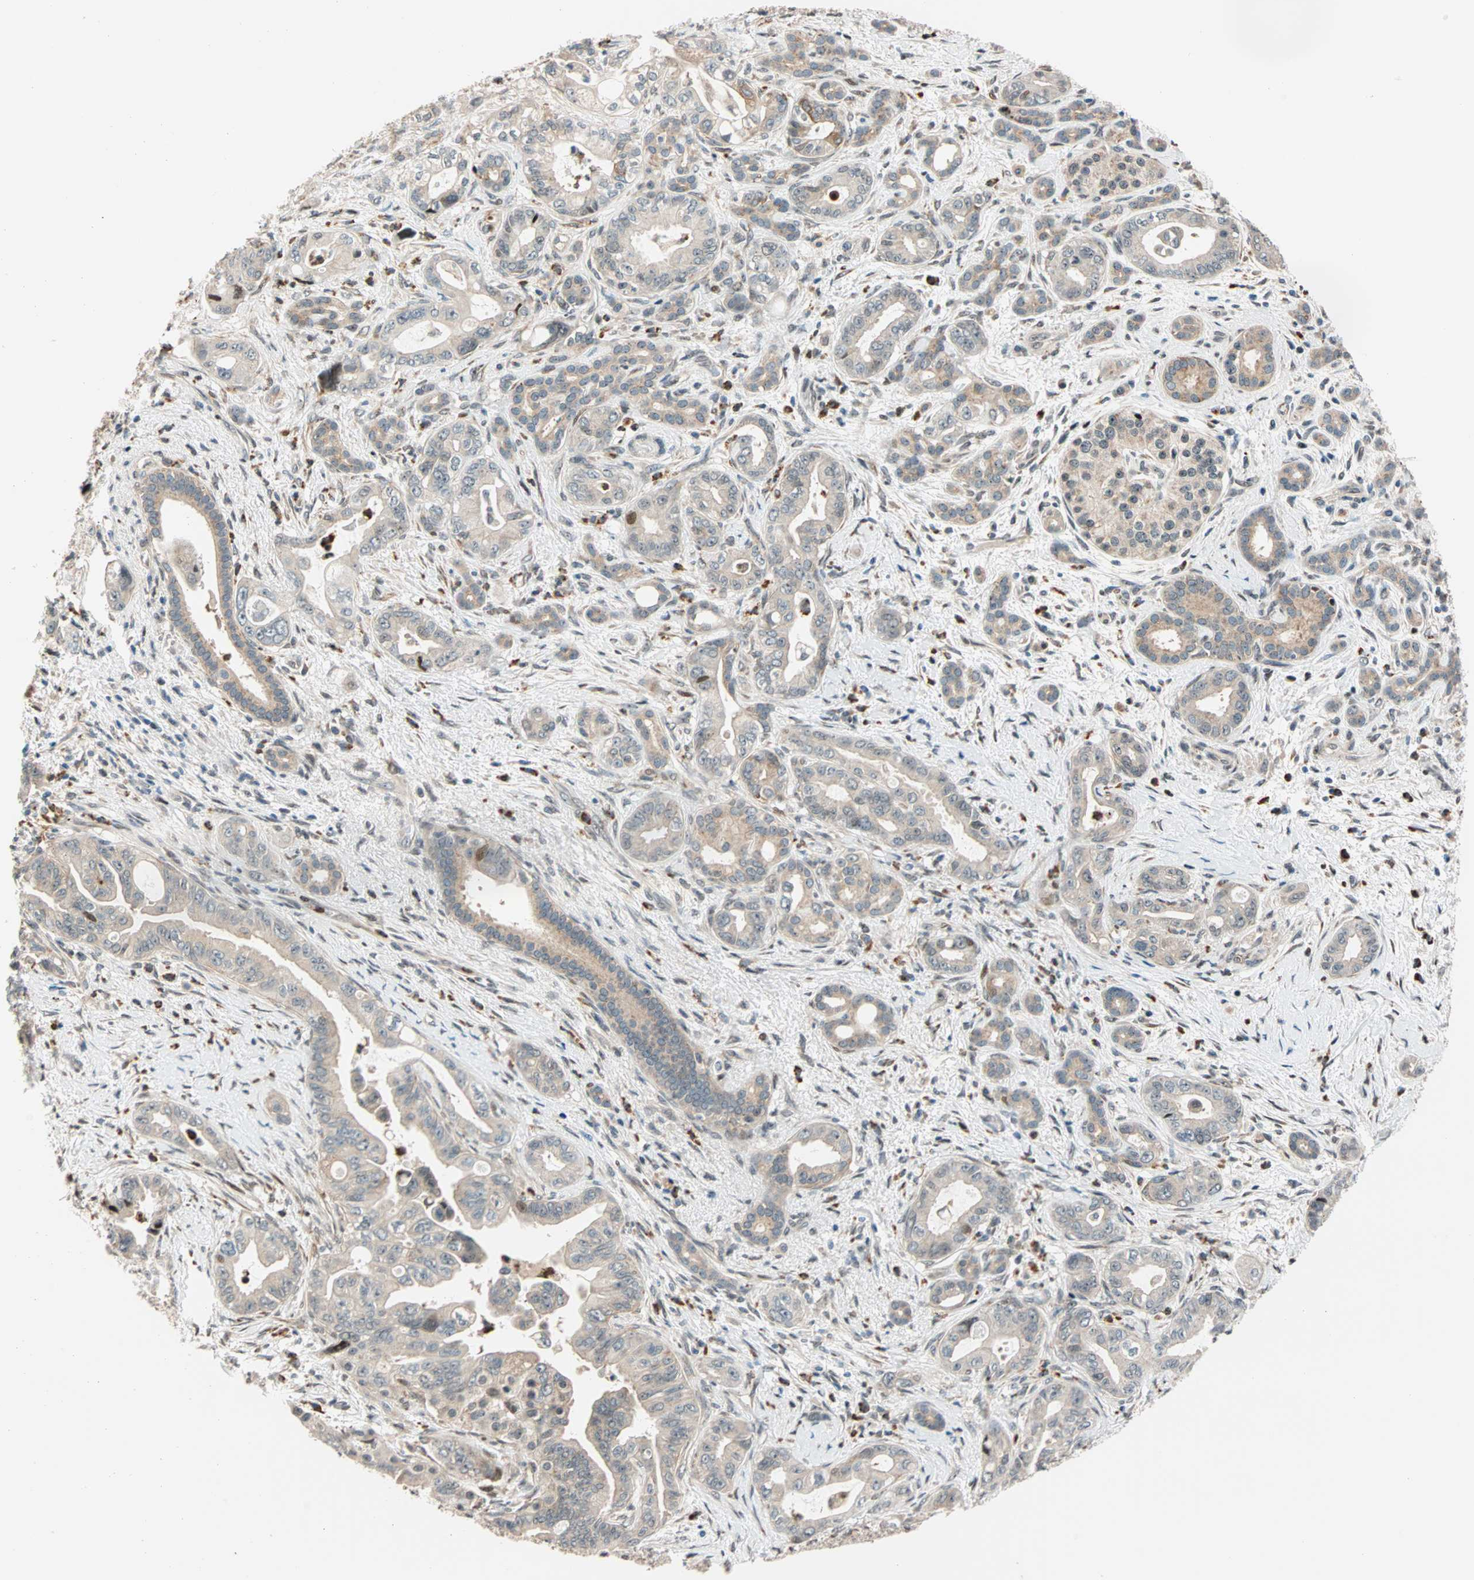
{"staining": {"intensity": "weak", "quantity": ">75%", "location": "cytoplasmic/membranous"}, "tissue": "pancreatic cancer", "cell_type": "Tumor cells", "image_type": "cancer", "snomed": [{"axis": "morphology", "description": "Adenocarcinoma, NOS"}, {"axis": "topography", "description": "Pancreas"}], "caption": "Human pancreatic cancer stained with a protein marker shows weak staining in tumor cells.", "gene": "HECW1", "patient": {"sex": "male", "age": 70}}